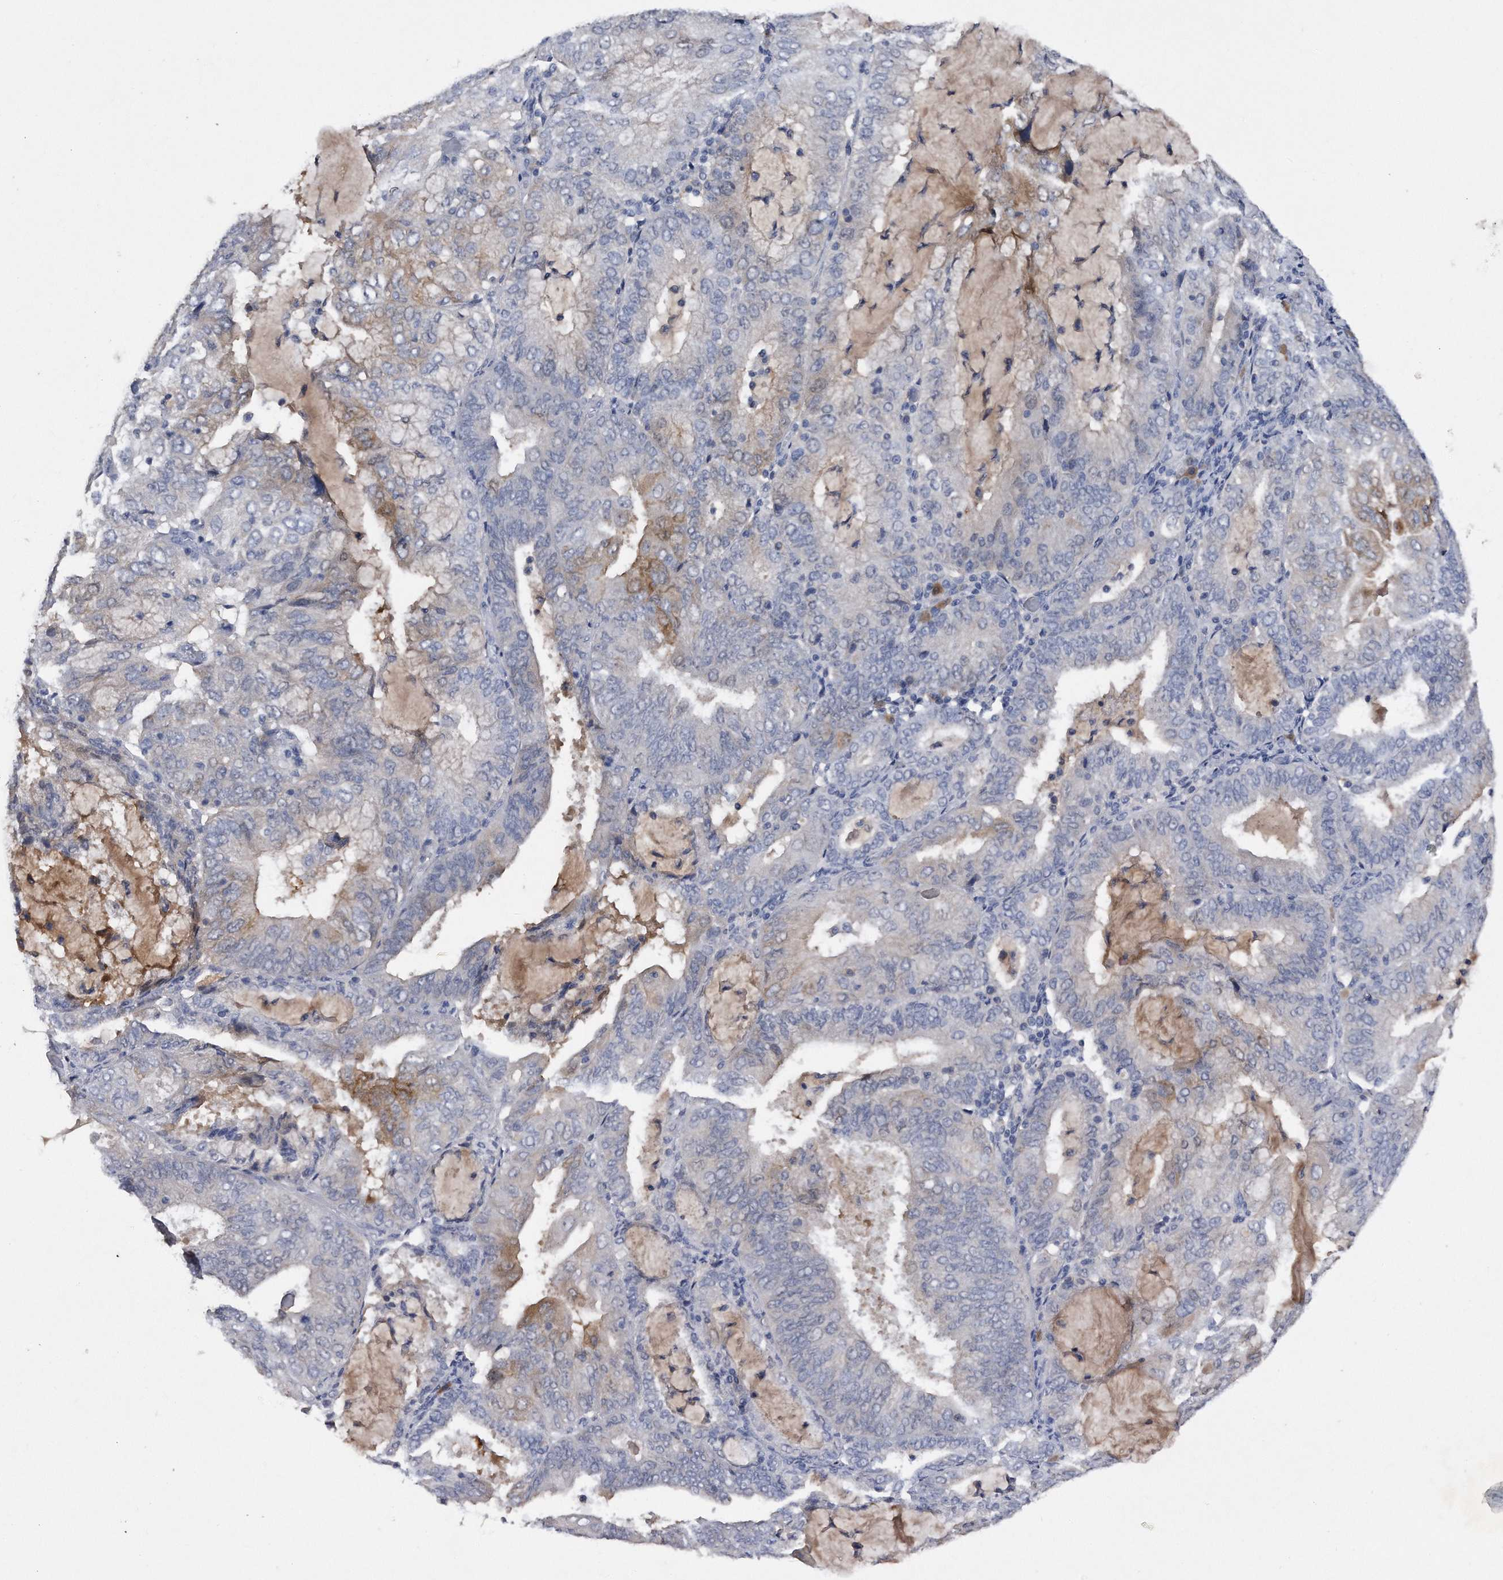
{"staining": {"intensity": "weak", "quantity": "<25%", "location": "cytoplasmic/membranous"}, "tissue": "endometrial cancer", "cell_type": "Tumor cells", "image_type": "cancer", "snomed": [{"axis": "morphology", "description": "Adenocarcinoma, NOS"}, {"axis": "topography", "description": "Endometrium"}], "caption": "This is an immunohistochemistry (IHC) photomicrograph of human endometrial cancer (adenocarcinoma). There is no staining in tumor cells.", "gene": "ASNS", "patient": {"sex": "female", "age": 81}}